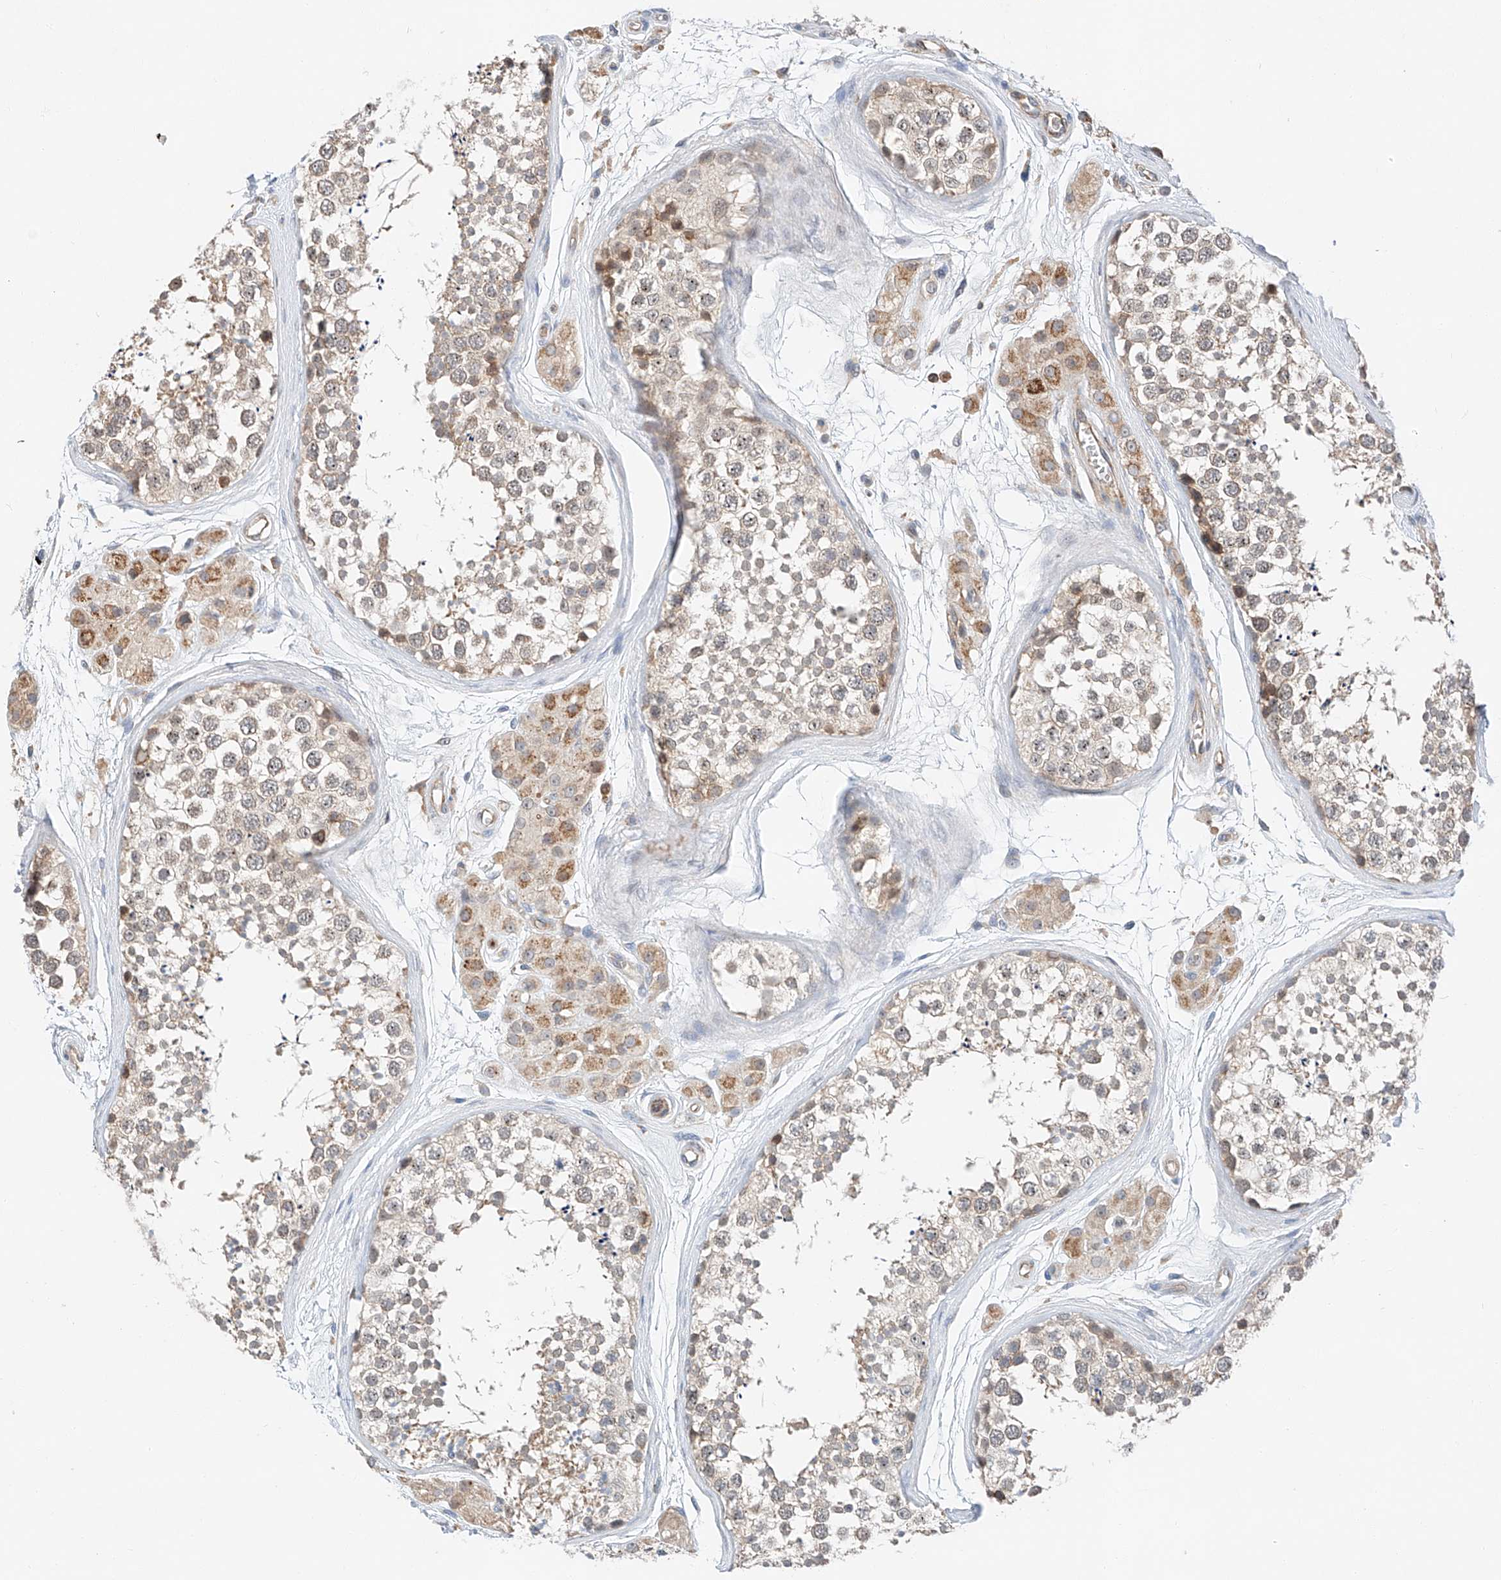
{"staining": {"intensity": "weak", "quantity": ">75%", "location": "cytoplasmic/membranous"}, "tissue": "testis", "cell_type": "Cells in seminiferous ducts", "image_type": "normal", "snomed": [{"axis": "morphology", "description": "Normal tissue, NOS"}, {"axis": "topography", "description": "Testis"}], "caption": "Human testis stained for a protein (brown) demonstrates weak cytoplasmic/membranous positive staining in approximately >75% of cells in seminiferous ducts.", "gene": "RUSC1", "patient": {"sex": "male", "age": 56}}